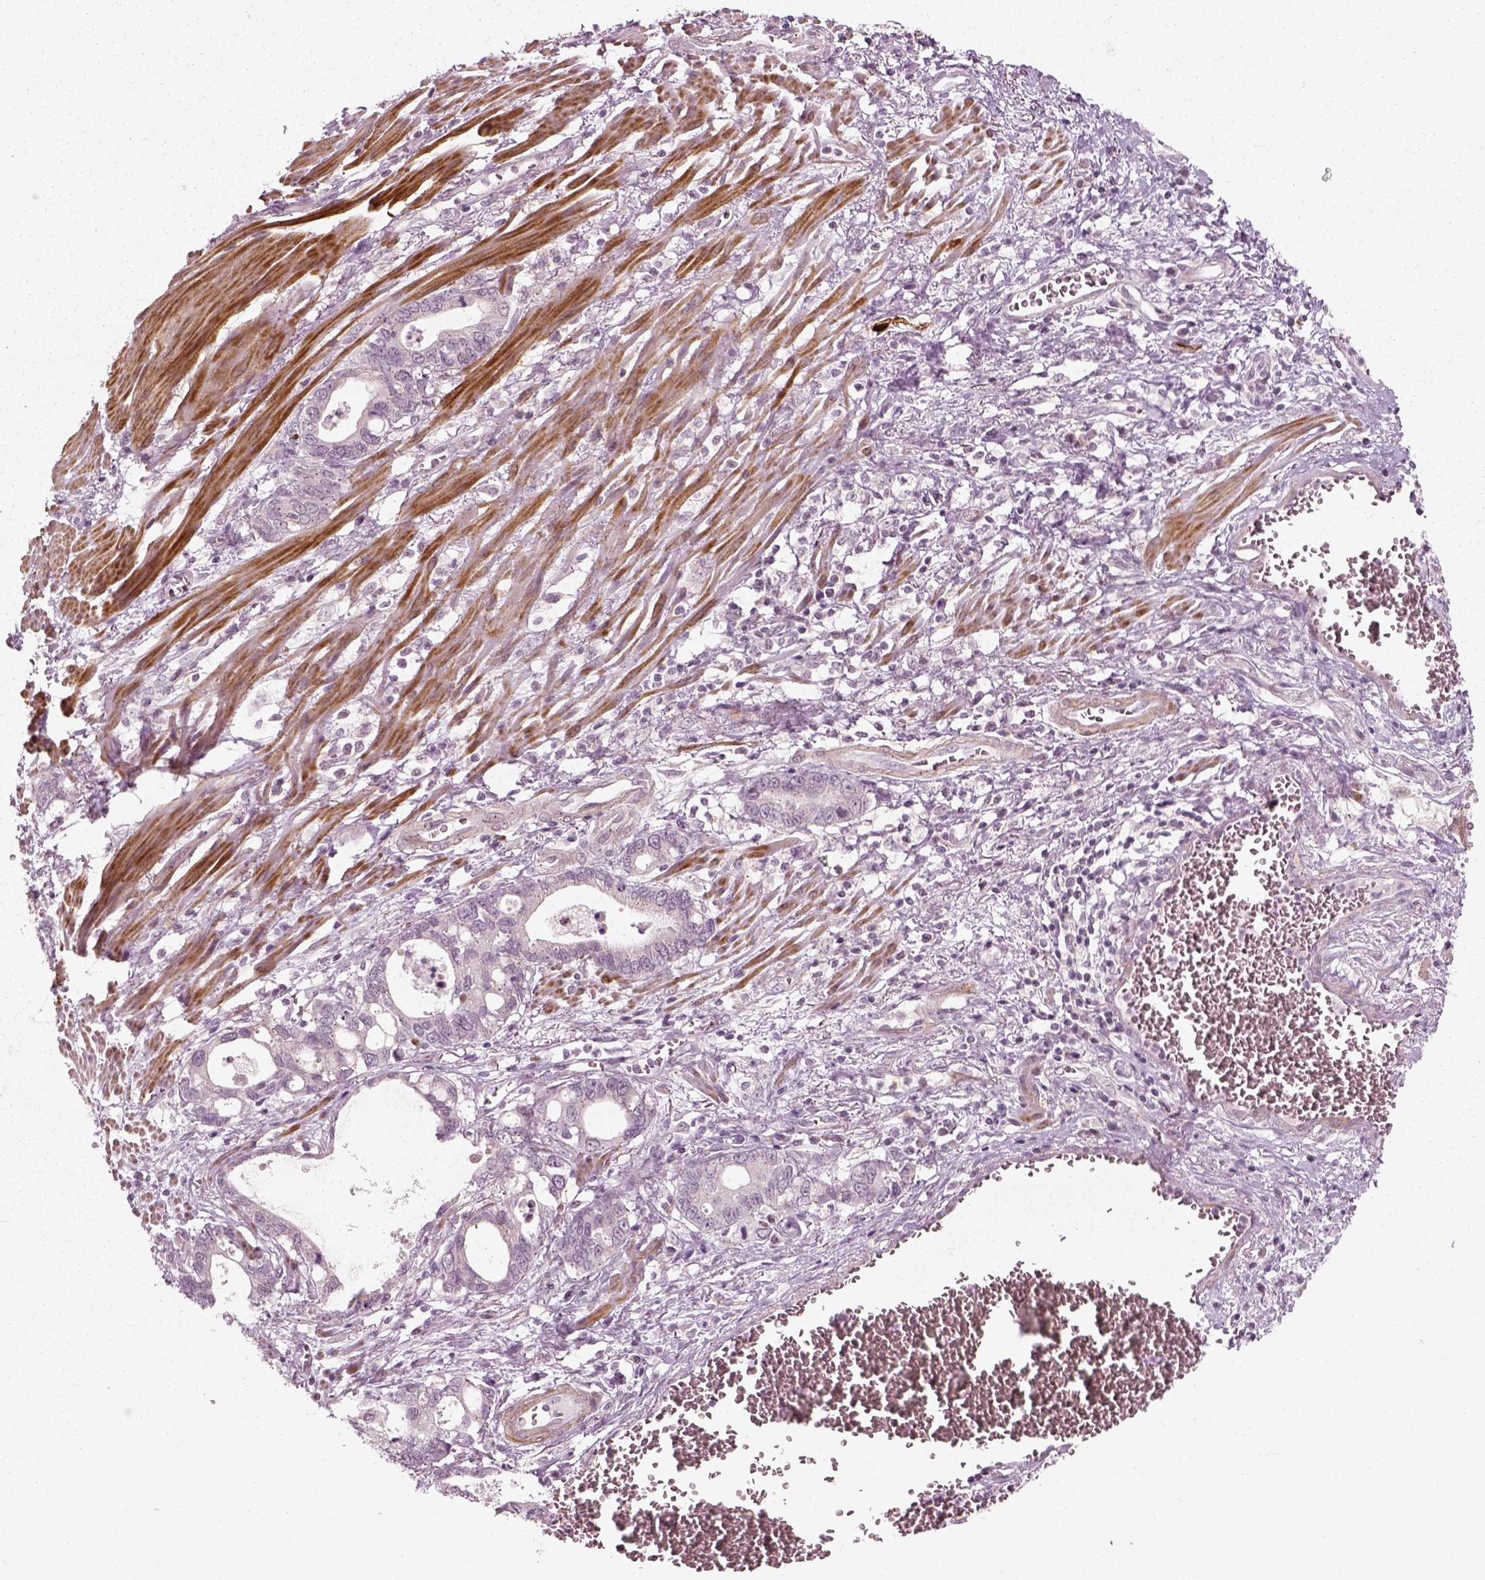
{"staining": {"intensity": "negative", "quantity": "none", "location": "none"}, "tissue": "stomach cancer", "cell_type": "Tumor cells", "image_type": "cancer", "snomed": [{"axis": "morphology", "description": "Normal tissue, NOS"}, {"axis": "morphology", "description": "Adenocarcinoma, NOS"}, {"axis": "topography", "description": "Esophagus"}, {"axis": "topography", "description": "Stomach, upper"}], "caption": "A histopathology image of stomach adenocarcinoma stained for a protein displays no brown staining in tumor cells.", "gene": "MLIP", "patient": {"sex": "male", "age": 74}}